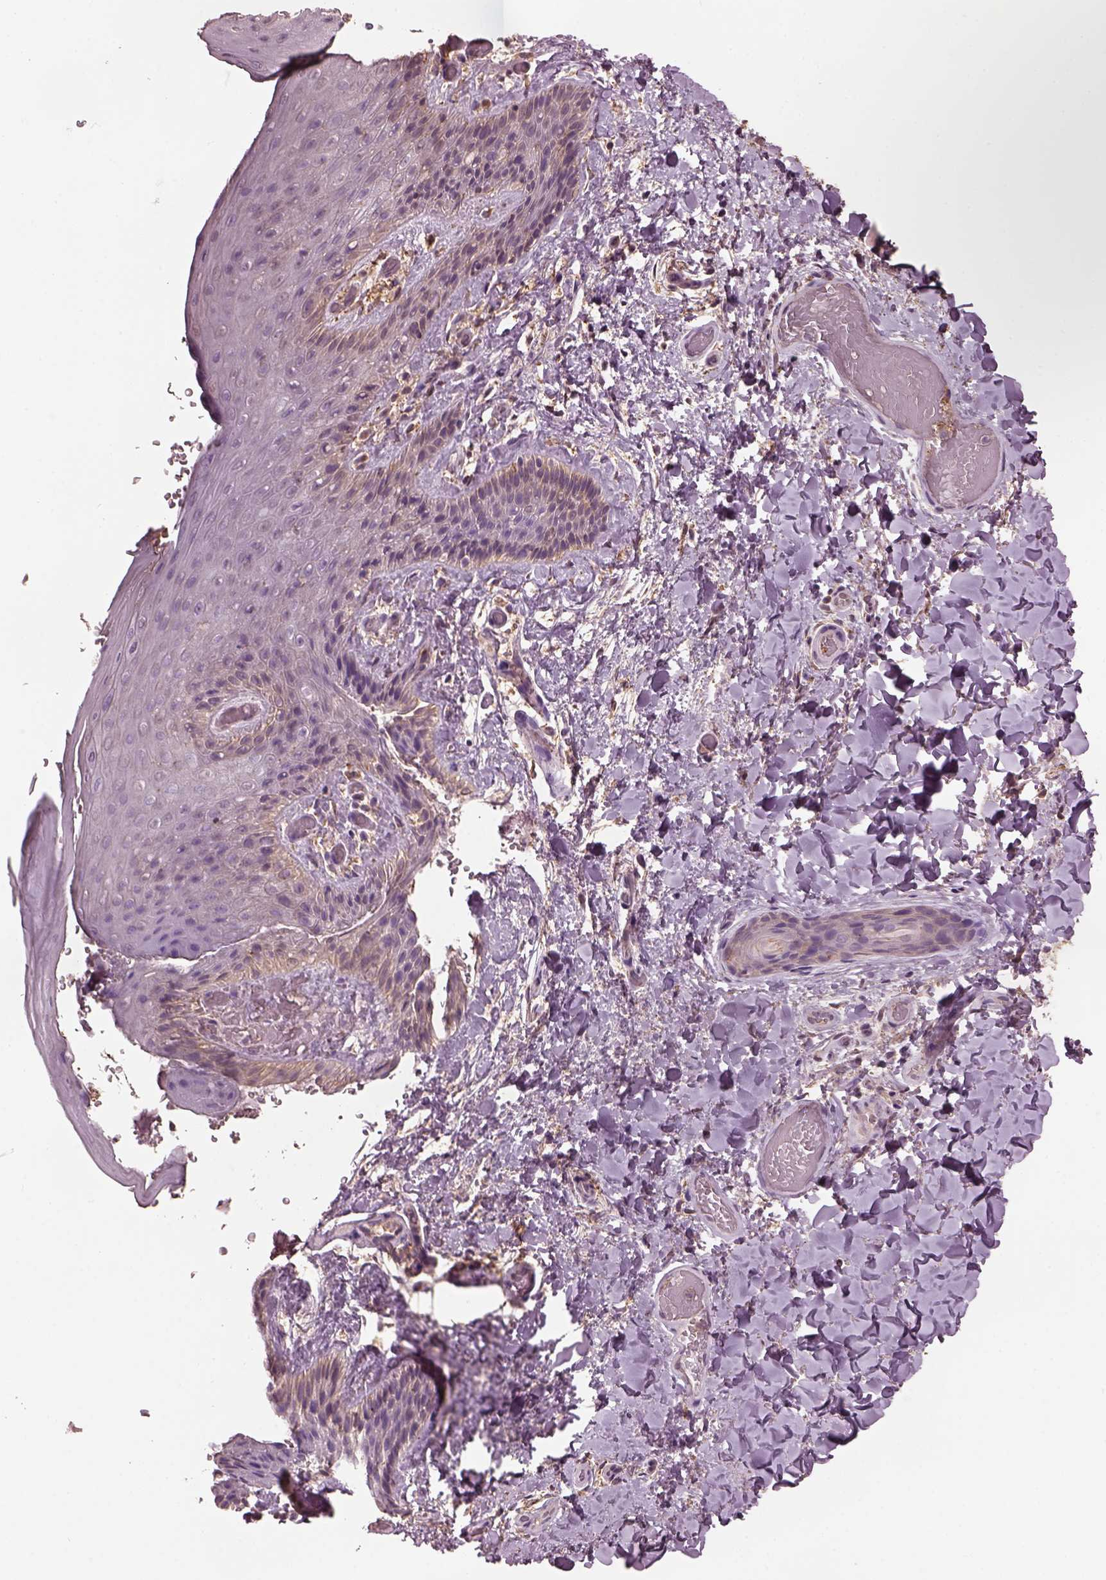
{"staining": {"intensity": "weak", "quantity": "<25%", "location": "cytoplasmic/membranous"}, "tissue": "skin", "cell_type": "Epidermal cells", "image_type": "normal", "snomed": [{"axis": "morphology", "description": "Normal tissue, NOS"}, {"axis": "topography", "description": "Anal"}], "caption": "DAB (3,3'-diaminobenzidine) immunohistochemical staining of normal human skin shows no significant staining in epidermal cells.", "gene": "SRI", "patient": {"sex": "male", "age": 36}}